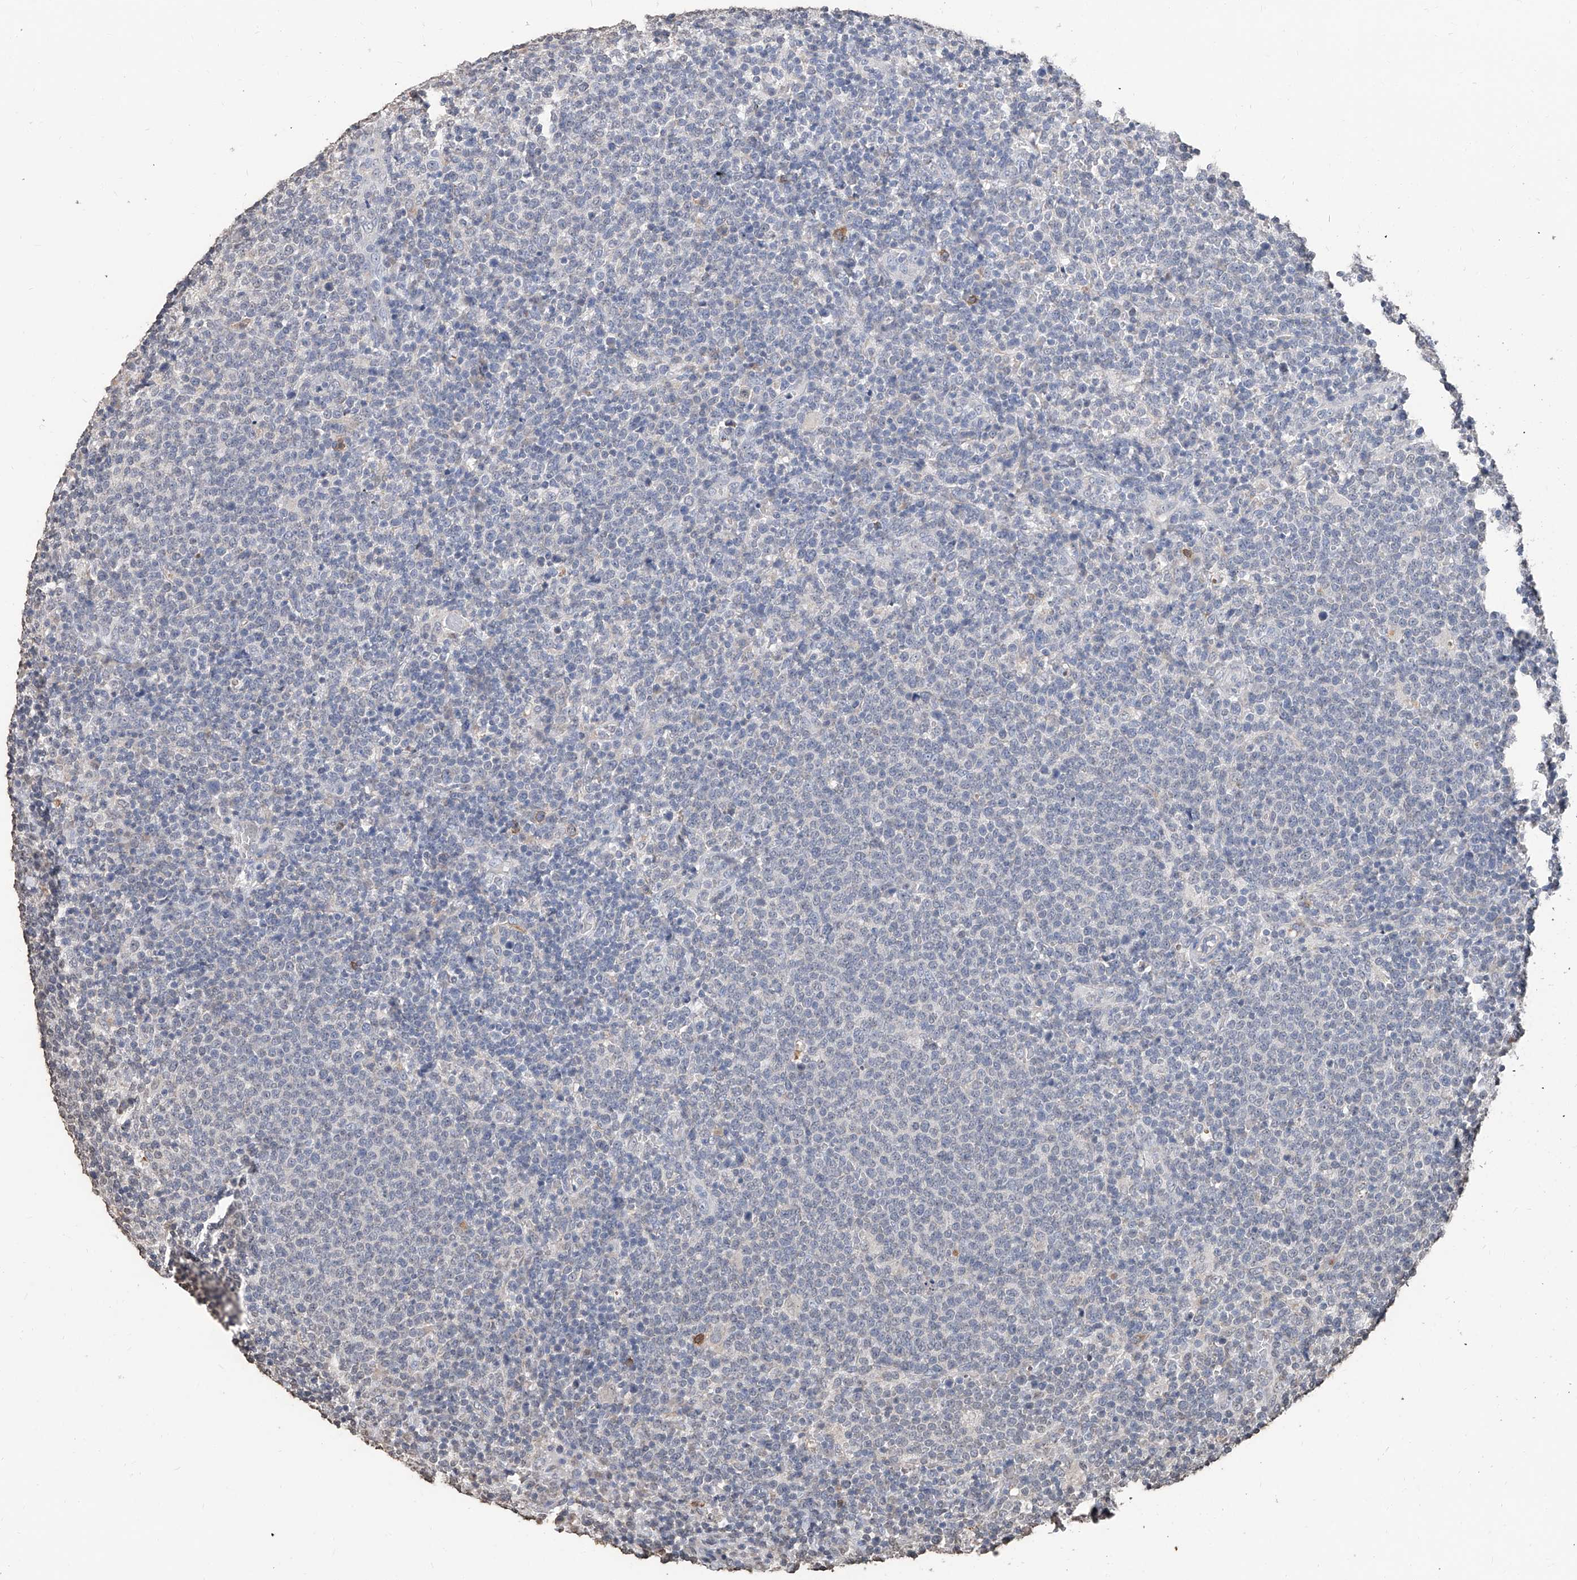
{"staining": {"intensity": "negative", "quantity": "none", "location": "none"}, "tissue": "lymphoma", "cell_type": "Tumor cells", "image_type": "cancer", "snomed": [{"axis": "morphology", "description": "Malignant lymphoma, non-Hodgkin's type, High grade"}, {"axis": "topography", "description": "Lymph node"}], "caption": "An immunohistochemistry micrograph of high-grade malignant lymphoma, non-Hodgkin's type is shown. There is no staining in tumor cells of high-grade malignant lymphoma, non-Hodgkin's type.", "gene": "RP9", "patient": {"sex": "male", "age": 61}}